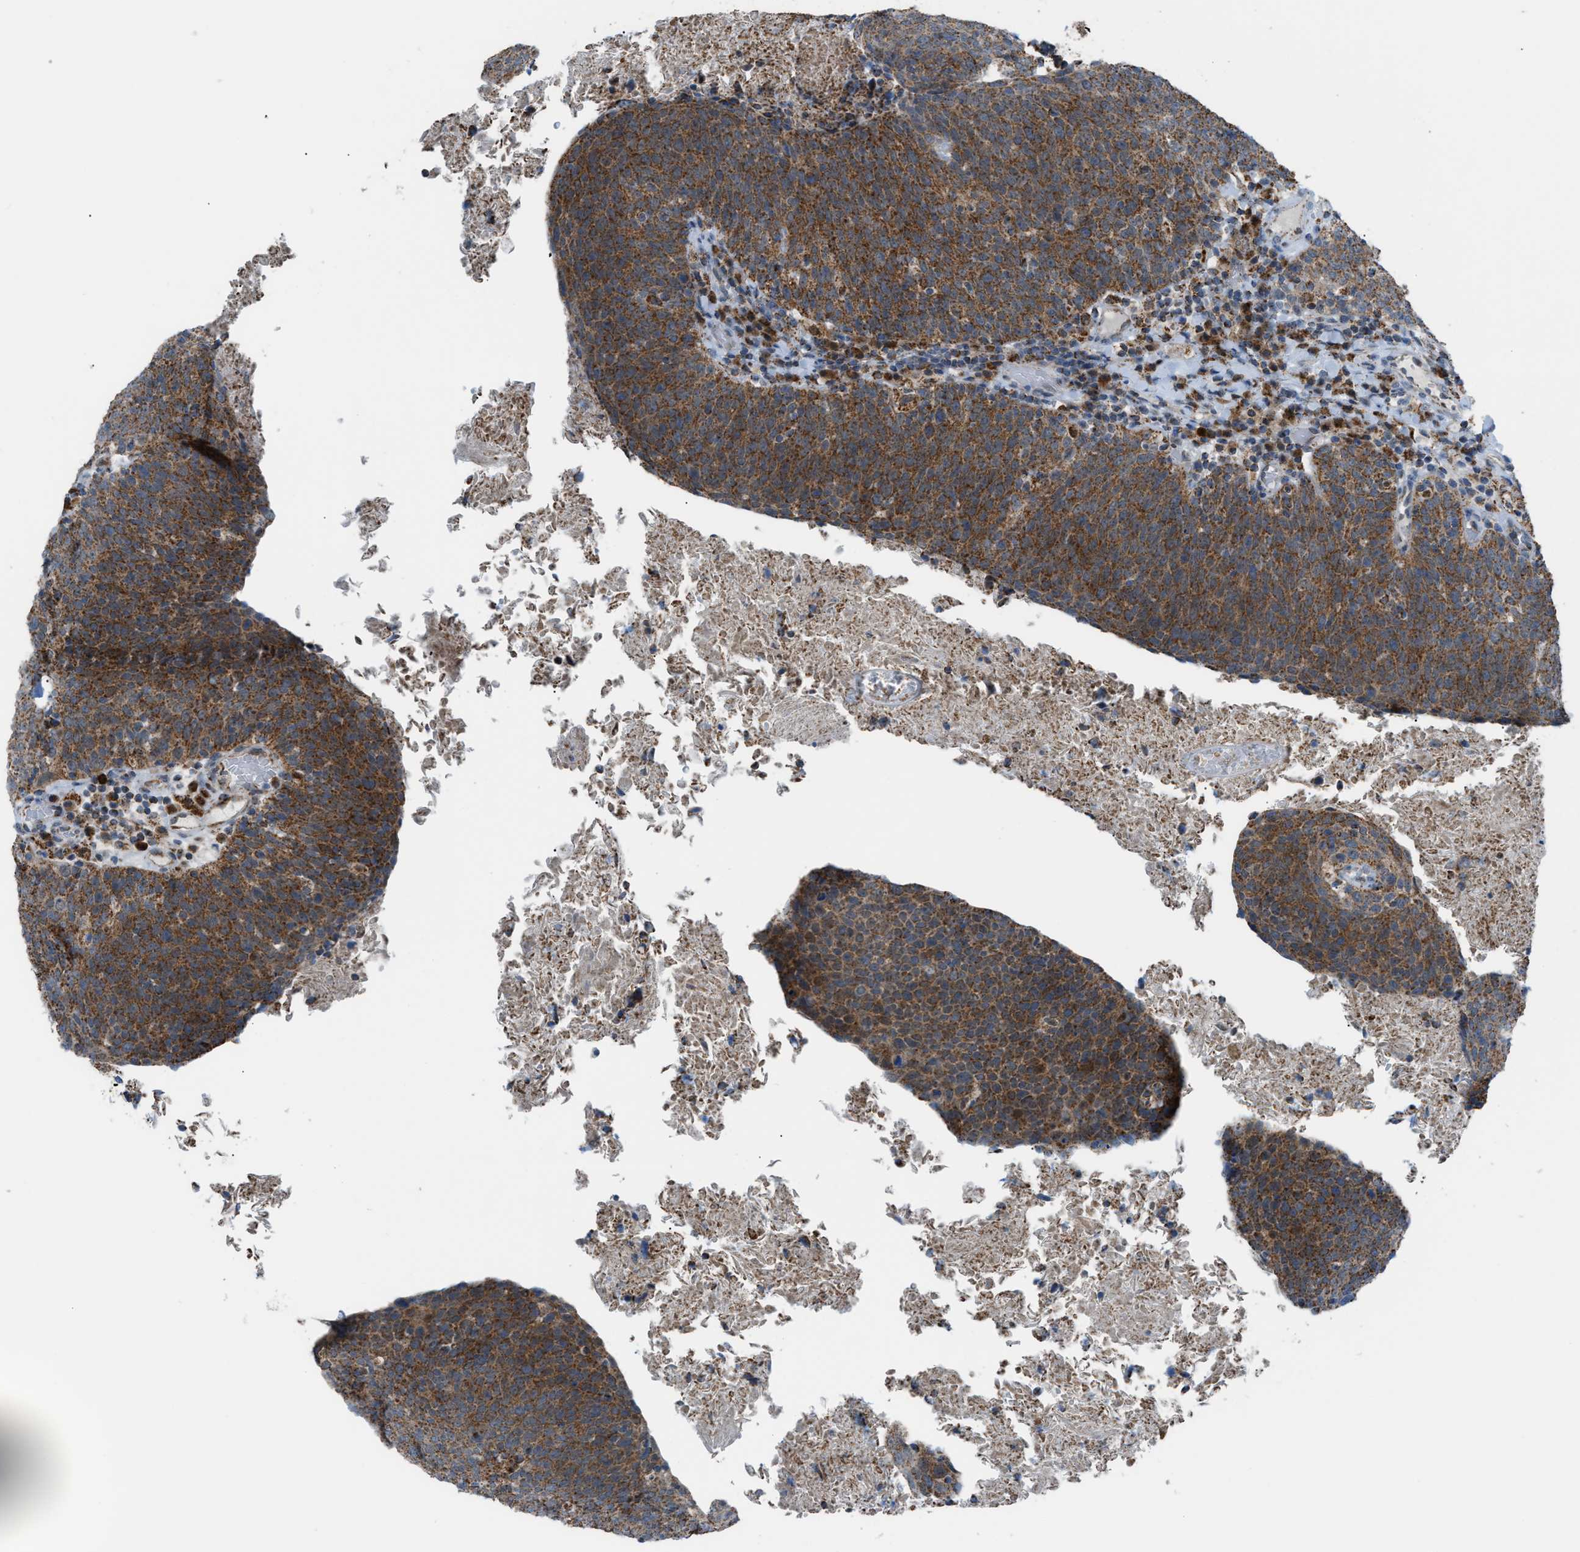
{"staining": {"intensity": "strong", "quantity": ">75%", "location": "cytoplasmic/membranous"}, "tissue": "head and neck cancer", "cell_type": "Tumor cells", "image_type": "cancer", "snomed": [{"axis": "morphology", "description": "Squamous cell carcinoma, NOS"}, {"axis": "morphology", "description": "Squamous cell carcinoma, metastatic, NOS"}, {"axis": "topography", "description": "Lymph node"}, {"axis": "topography", "description": "Head-Neck"}], "caption": "Immunohistochemical staining of squamous cell carcinoma (head and neck) reveals high levels of strong cytoplasmic/membranous protein positivity in about >75% of tumor cells. (Stains: DAB (3,3'-diaminobenzidine) in brown, nuclei in blue, Microscopy: brightfield microscopy at high magnification).", "gene": "SRM", "patient": {"sex": "male", "age": 62}}